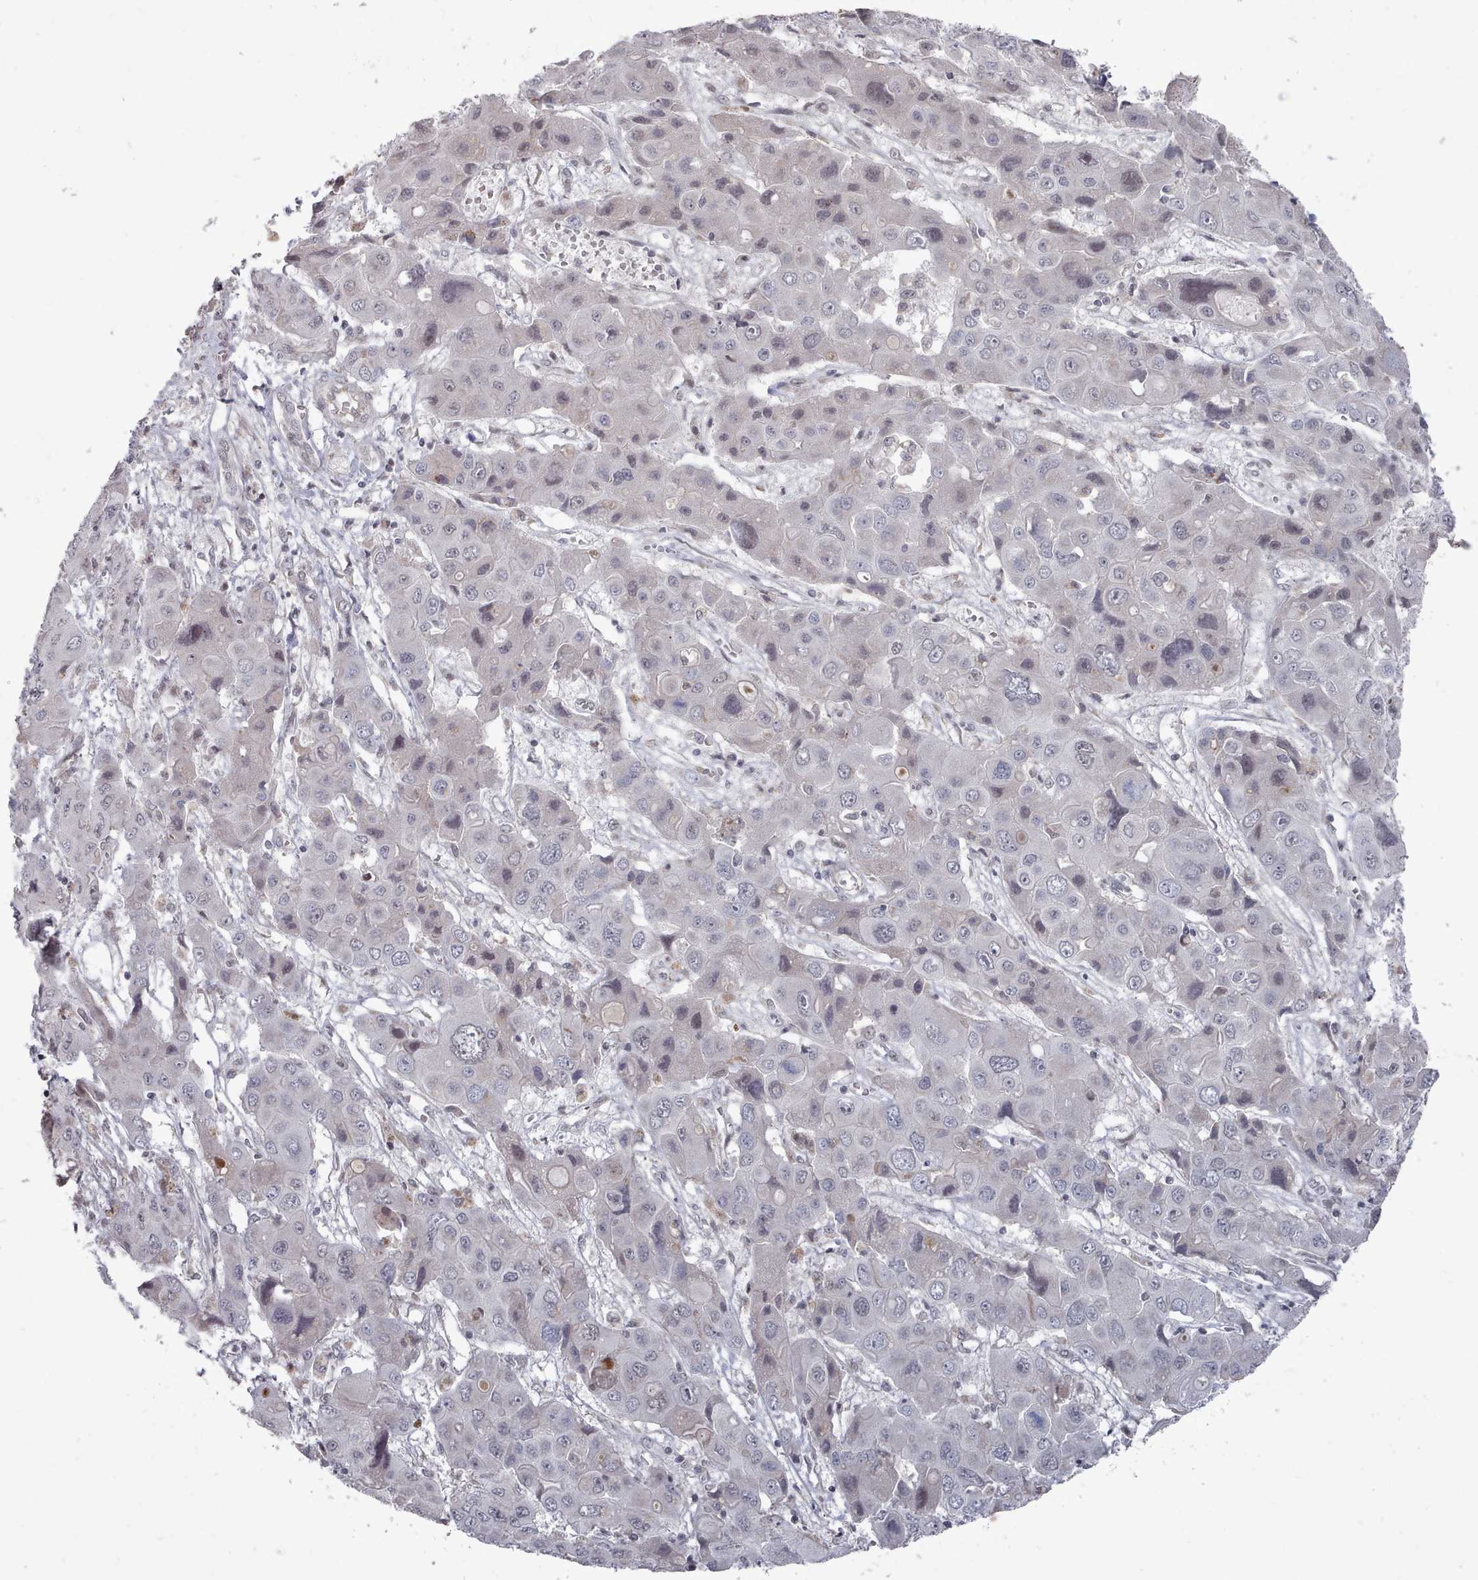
{"staining": {"intensity": "negative", "quantity": "none", "location": "none"}, "tissue": "liver cancer", "cell_type": "Tumor cells", "image_type": "cancer", "snomed": [{"axis": "morphology", "description": "Cholangiocarcinoma"}, {"axis": "topography", "description": "Liver"}], "caption": "DAB immunohistochemical staining of human cholangiocarcinoma (liver) exhibits no significant positivity in tumor cells.", "gene": "CPSF4", "patient": {"sex": "male", "age": 67}}